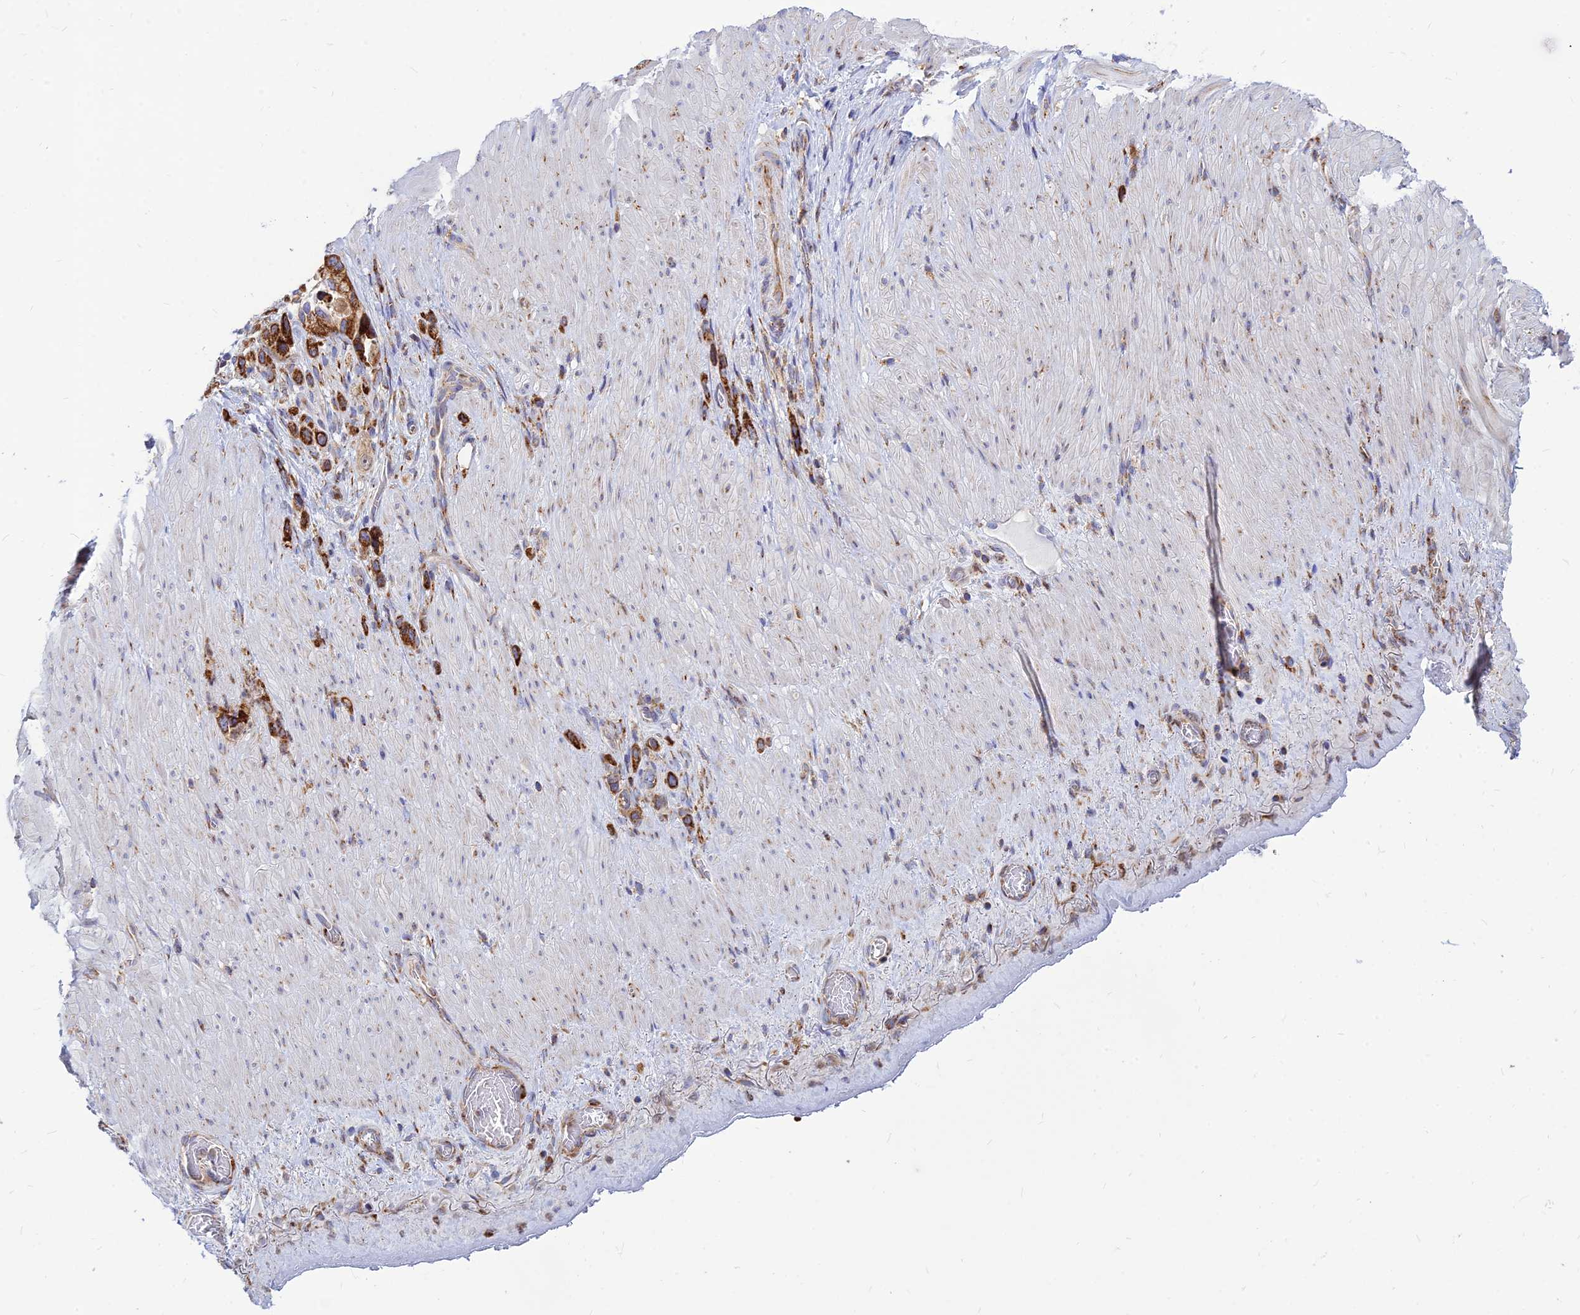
{"staining": {"intensity": "strong", "quantity": ">75%", "location": "cytoplasmic/membranous"}, "tissue": "stomach cancer", "cell_type": "Tumor cells", "image_type": "cancer", "snomed": [{"axis": "morphology", "description": "Adenocarcinoma, NOS"}, {"axis": "topography", "description": "Stomach"}], "caption": "Stomach adenocarcinoma tissue reveals strong cytoplasmic/membranous staining in about >75% of tumor cells", "gene": "CCT6B", "patient": {"sex": "female", "age": 65}}